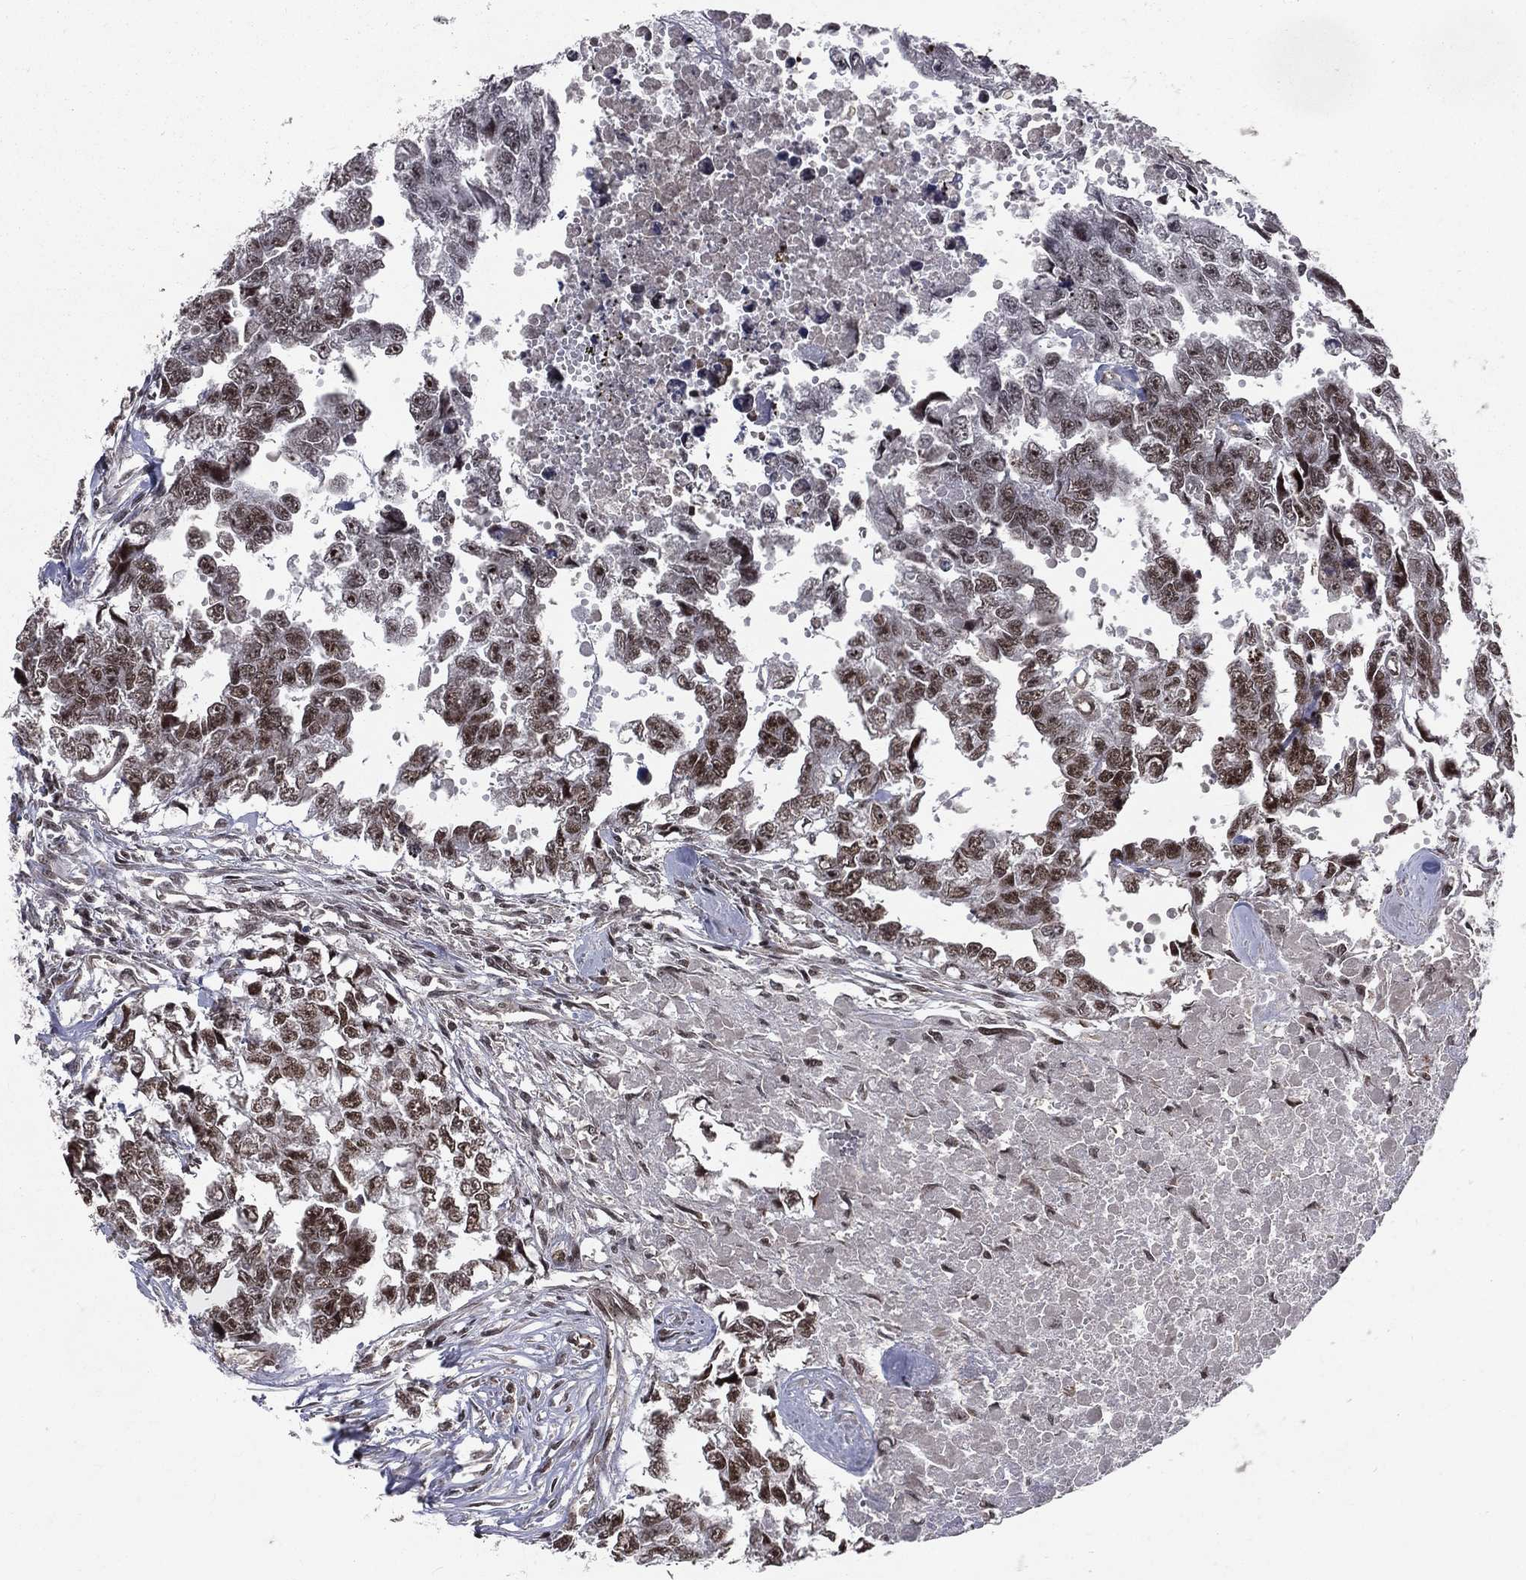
{"staining": {"intensity": "strong", "quantity": "<25%", "location": "nuclear"}, "tissue": "testis cancer", "cell_type": "Tumor cells", "image_type": "cancer", "snomed": [{"axis": "morphology", "description": "Carcinoma, Embryonal, NOS"}, {"axis": "morphology", "description": "Teratoma, malignant, NOS"}, {"axis": "topography", "description": "Testis"}], "caption": "Tumor cells reveal medium levels of strong nuclear expression in approximately <25% of cells in teratoma (malignant) (testis).", "gene": "SMC3", "patient": {"sex": "male", "age": 44}}